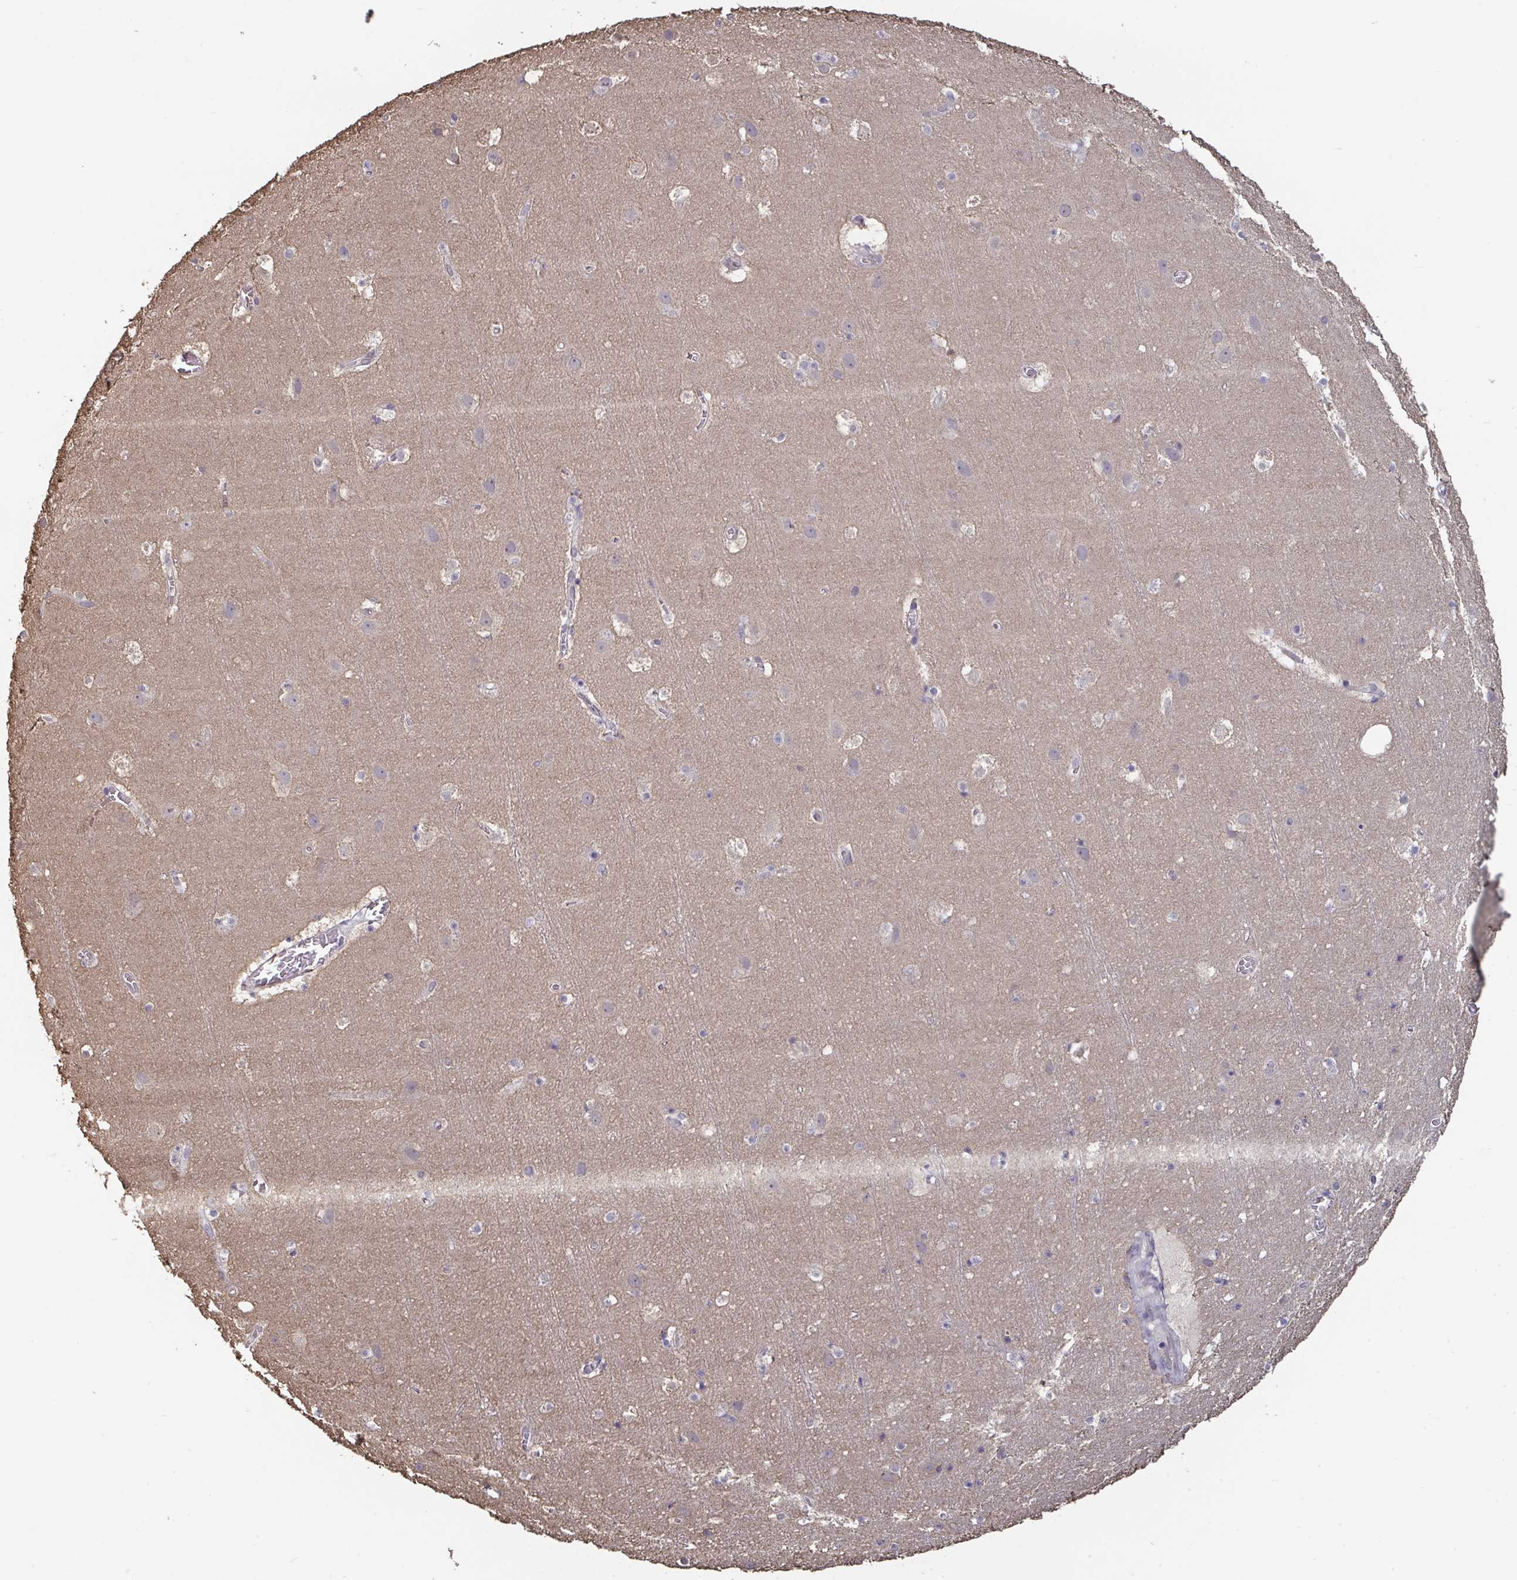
{"staining": {"intensity": "negative", "quantity": "none", "location": "none"}, "tissue": "cerebral cortex", "cell_type": "Endothelial cells", "image_type": "normal", "snomed": [{"axis": "morphology", "description": "Normal tissue, NOS"}, {"axis": "topography", "description": "Cerebral cortex"}], "caption": "DAB (3,3'-diaminobenzidine) immunohistochemical staining of benign cerebral cortex reveals no significant positivity in endothelial cells.", "gene": "LIX1", "patient": {"sex": "female", "age": 42}}